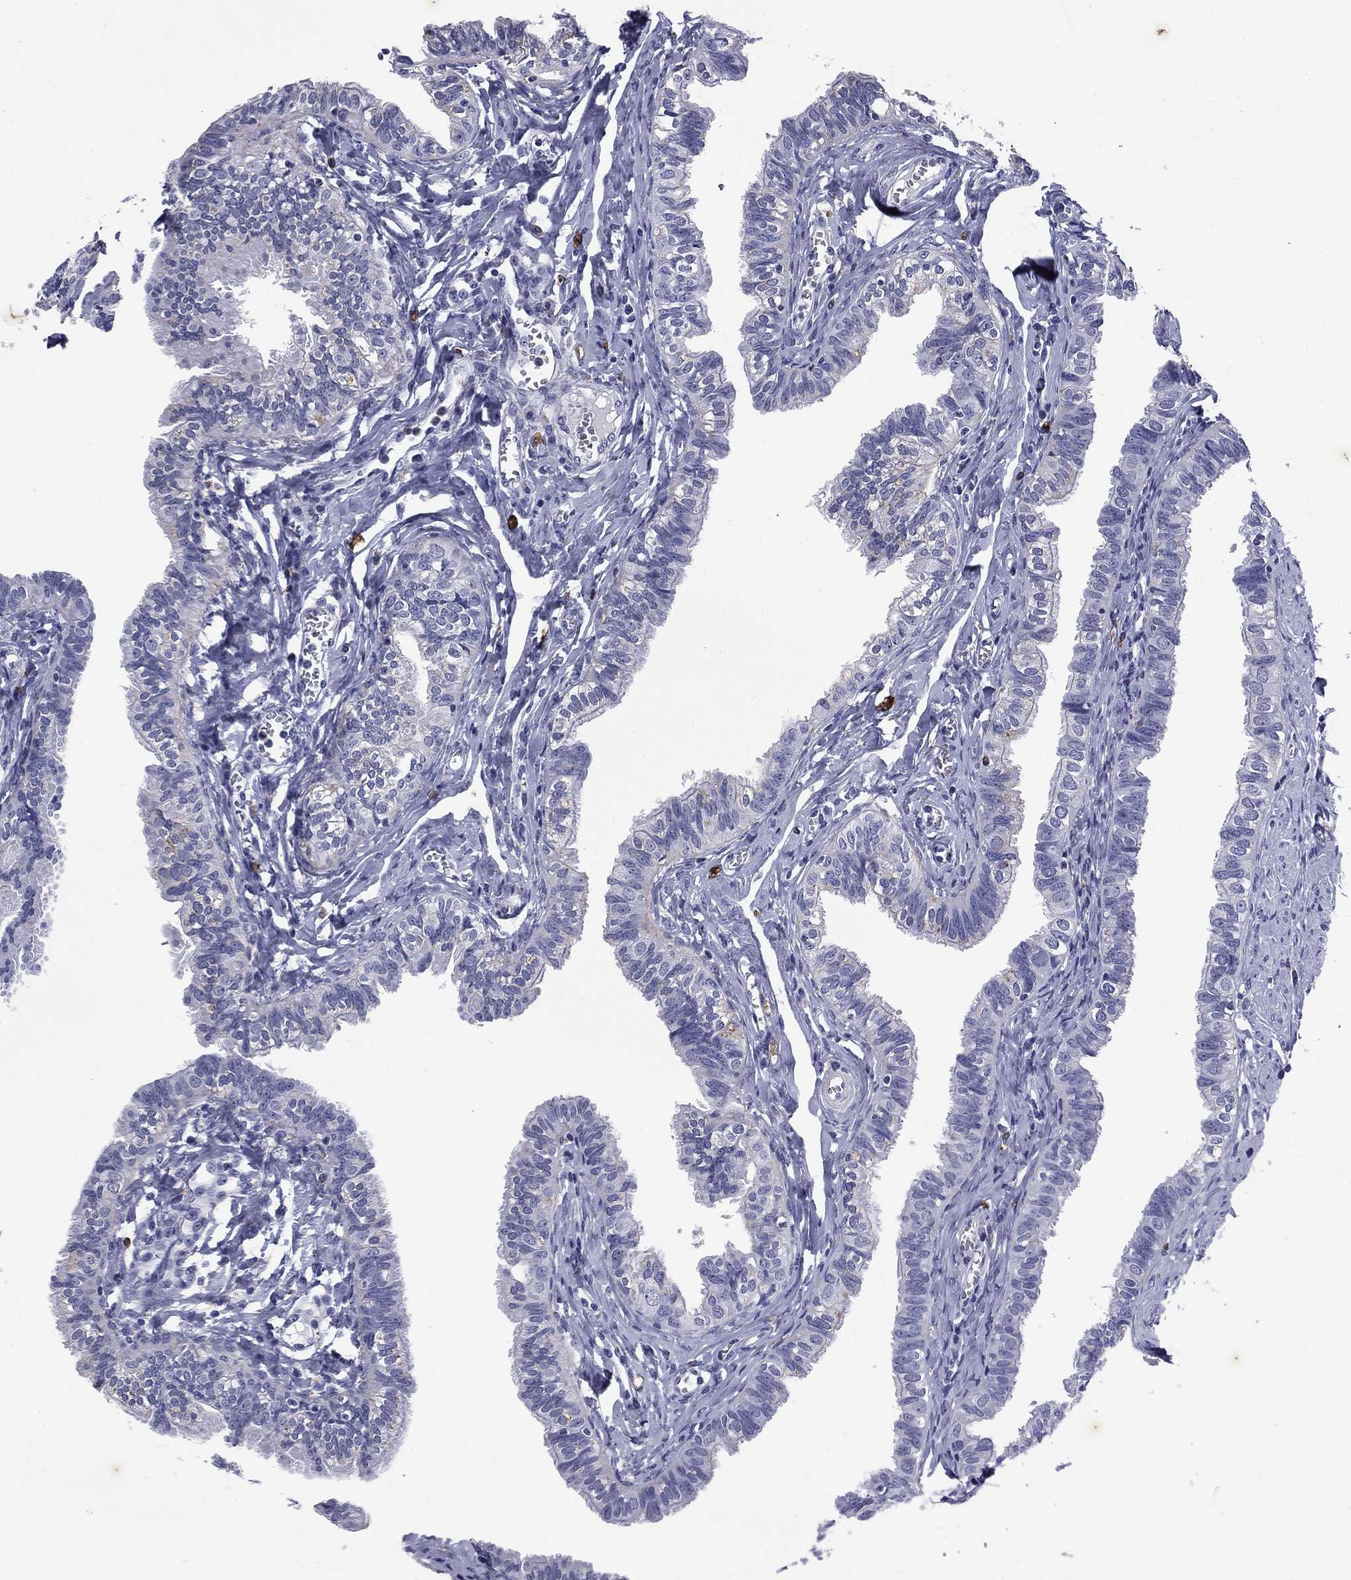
{"staining": {"intensity": "moderate", "quantity": "<25%", "location": "cytoplasmic/membranous"}, "tissue": "fallopian tube", "cell_type": "Glandular cells", "image_type": "normal", "snomed": [{"axis": "morphology", "description": "Normal tissue, NOS"}, {"axis": "topography", "description": "Fallopian tube"}], "caption": "A low amount of moderate cytoplasmic/membranous staining is appreciated in approximately <25% of glandular cells in benign fallopian tube.", "gene": "MADCAM1", "patient": {"sex": "female", "age": 54}}